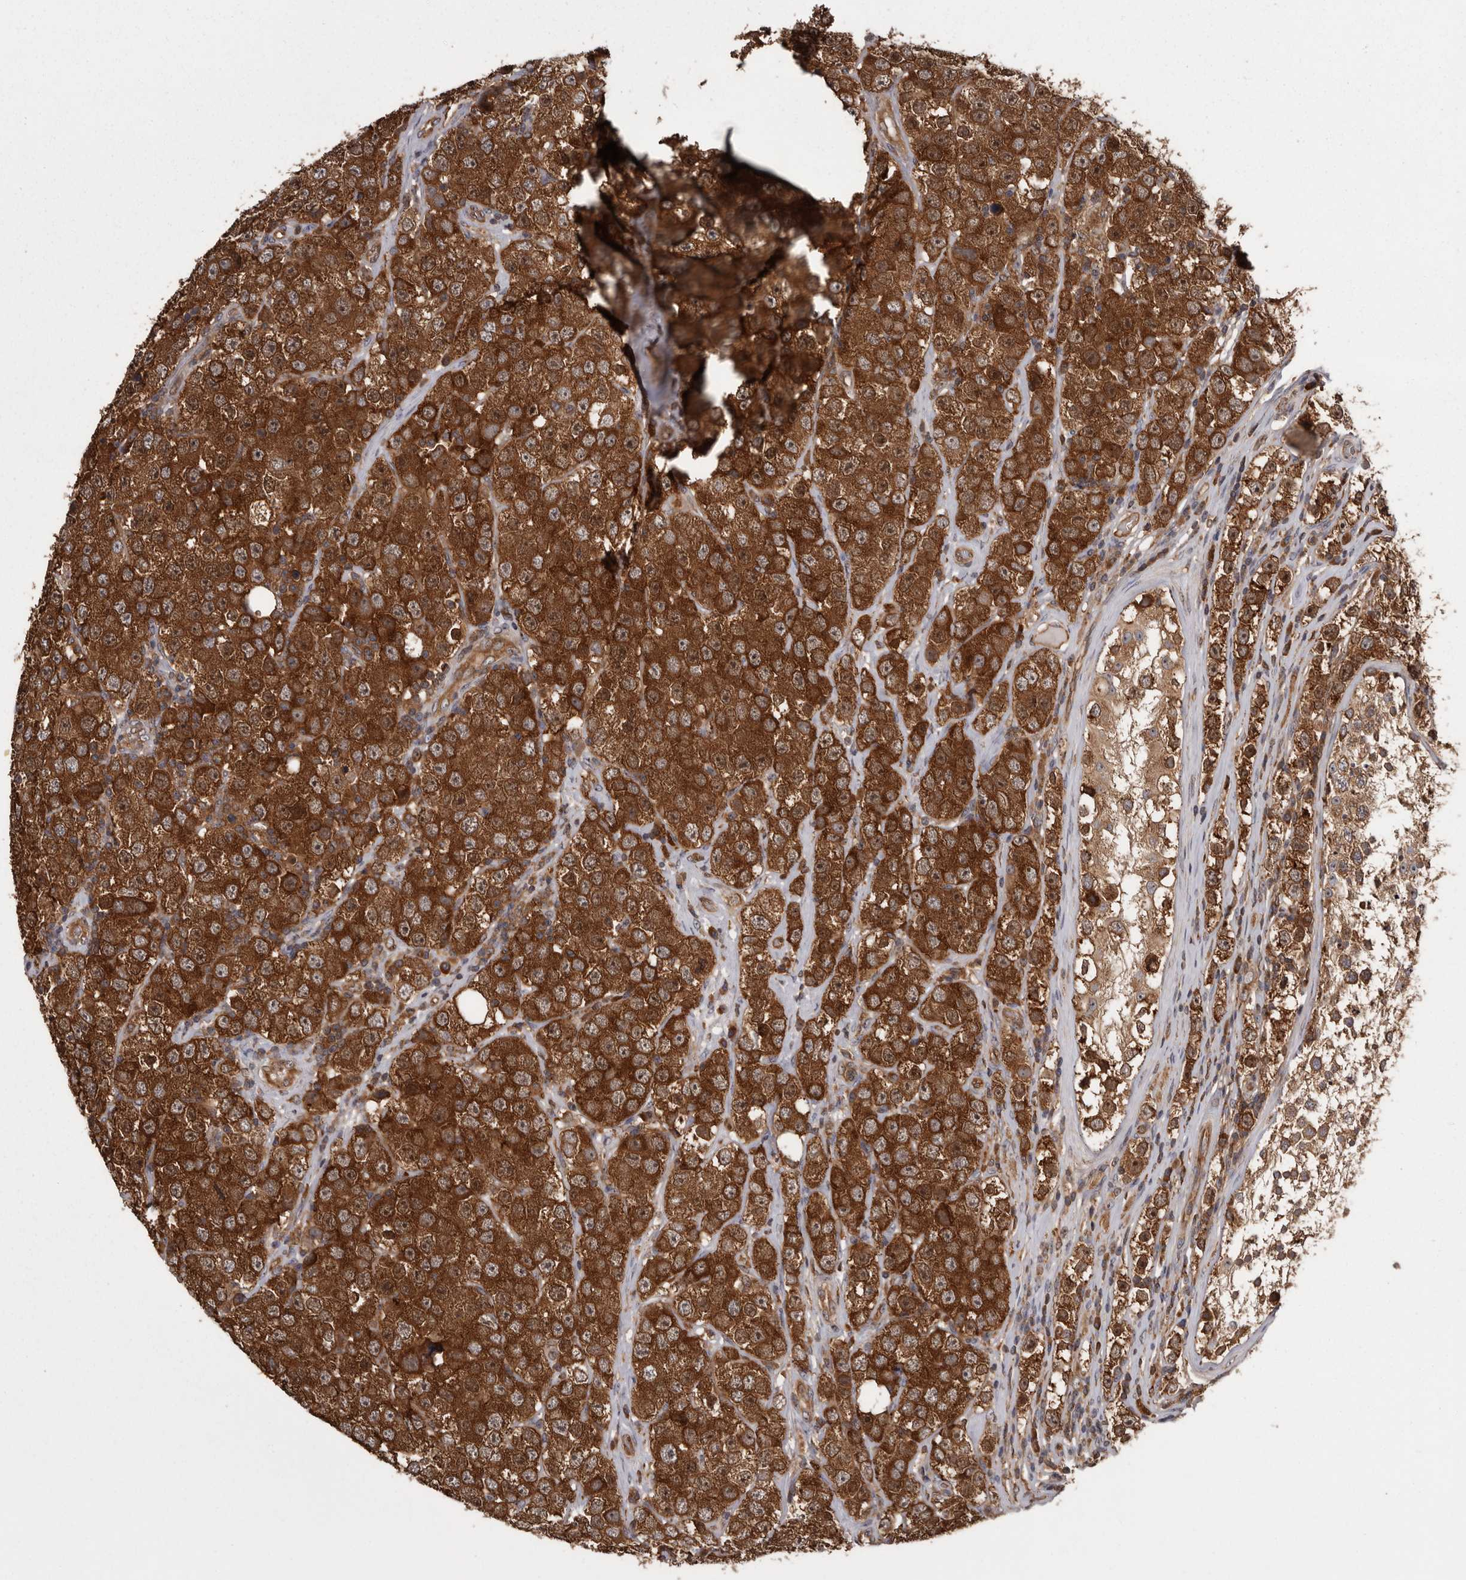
{"staining": {"intensity": "strong", "quantity": ">75%", "location": "cytoplasmic/membranous"}, "tissue": "testis cancer", "cell_type": "Tumor cells", "image_type": "cancer", "snomed": [{"axis": "morphology", "description": "Seminoma, NOS"}, {"axis": "morphology", "description": "Carcinoma, Embryonal, NOS"}, {"axis": "topography", "description": "Testis"}], "caption": "Testis embryonal carcinoma was stained to show a protein in brown. There is high levels of strong cytoplasmic/membranous positivity in about >75% of tumor cells. The protein is stained brown, and the nuclei are stained in blue (DAB (3,3'-diaminobenzidine) IHC with brightfield microscopy, high magnification).", "gene": "DARS1", "patient": {"sex": "male", "age": 28}}